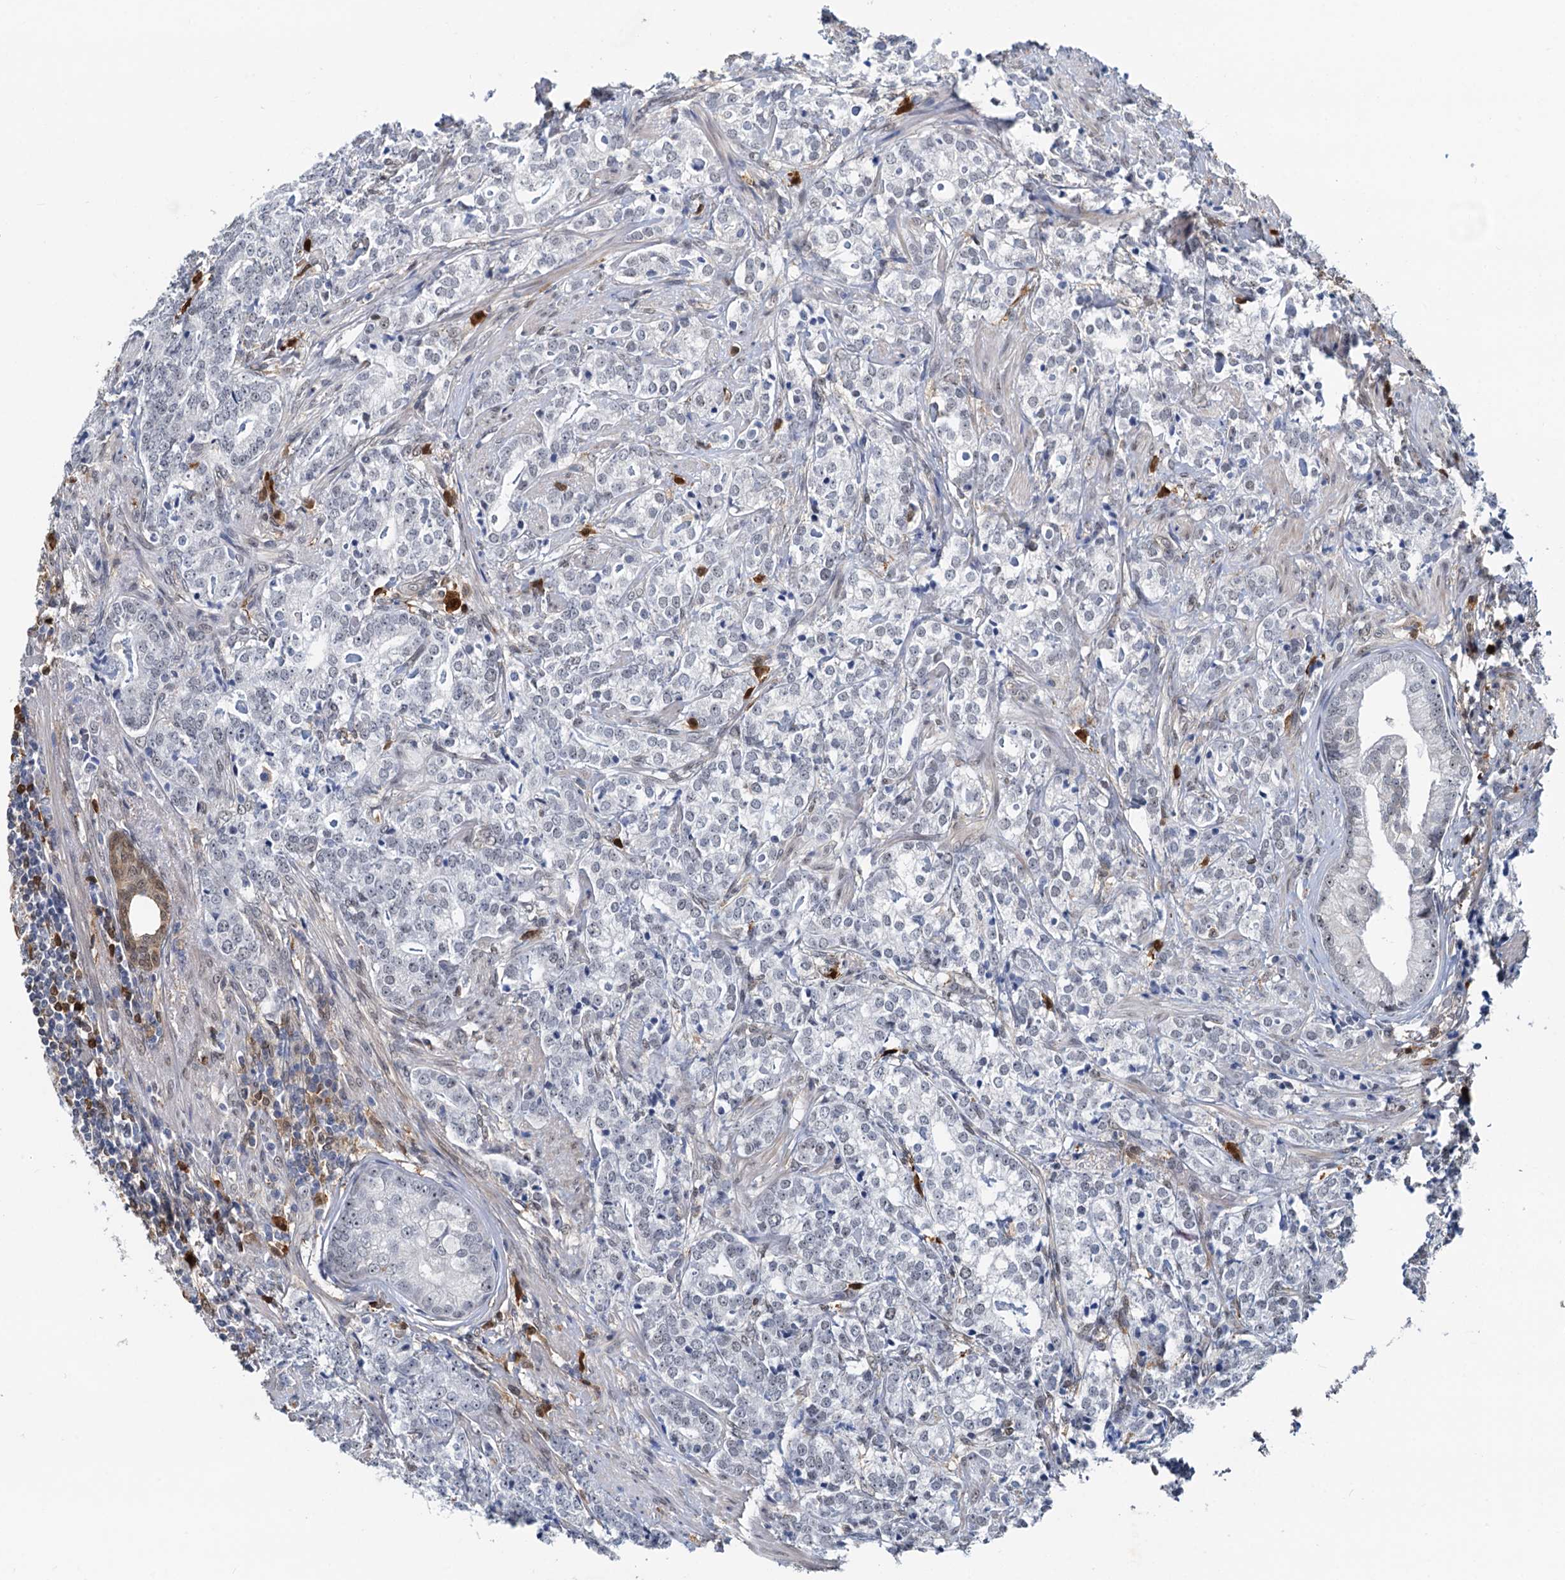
{"staining": {"intensity": "negative", "quantity": "none", "location": "none"}, "tissue": "prostate cancer", "cell_type": "Tumor cells", "image_type": "cancer", "snomed": [{"axis": "morphology", "description": "Adenocarcinoma, High grade"}, {"axis": "topography", "description": "Prostate"}], "caption": "High-grade adenocarcinoma (prostate) stained for a protein using IHC demonstrates no positivity tumor cells.", "gene": "SPINDOC", "patient": {"sex": "male", "age": 69}}